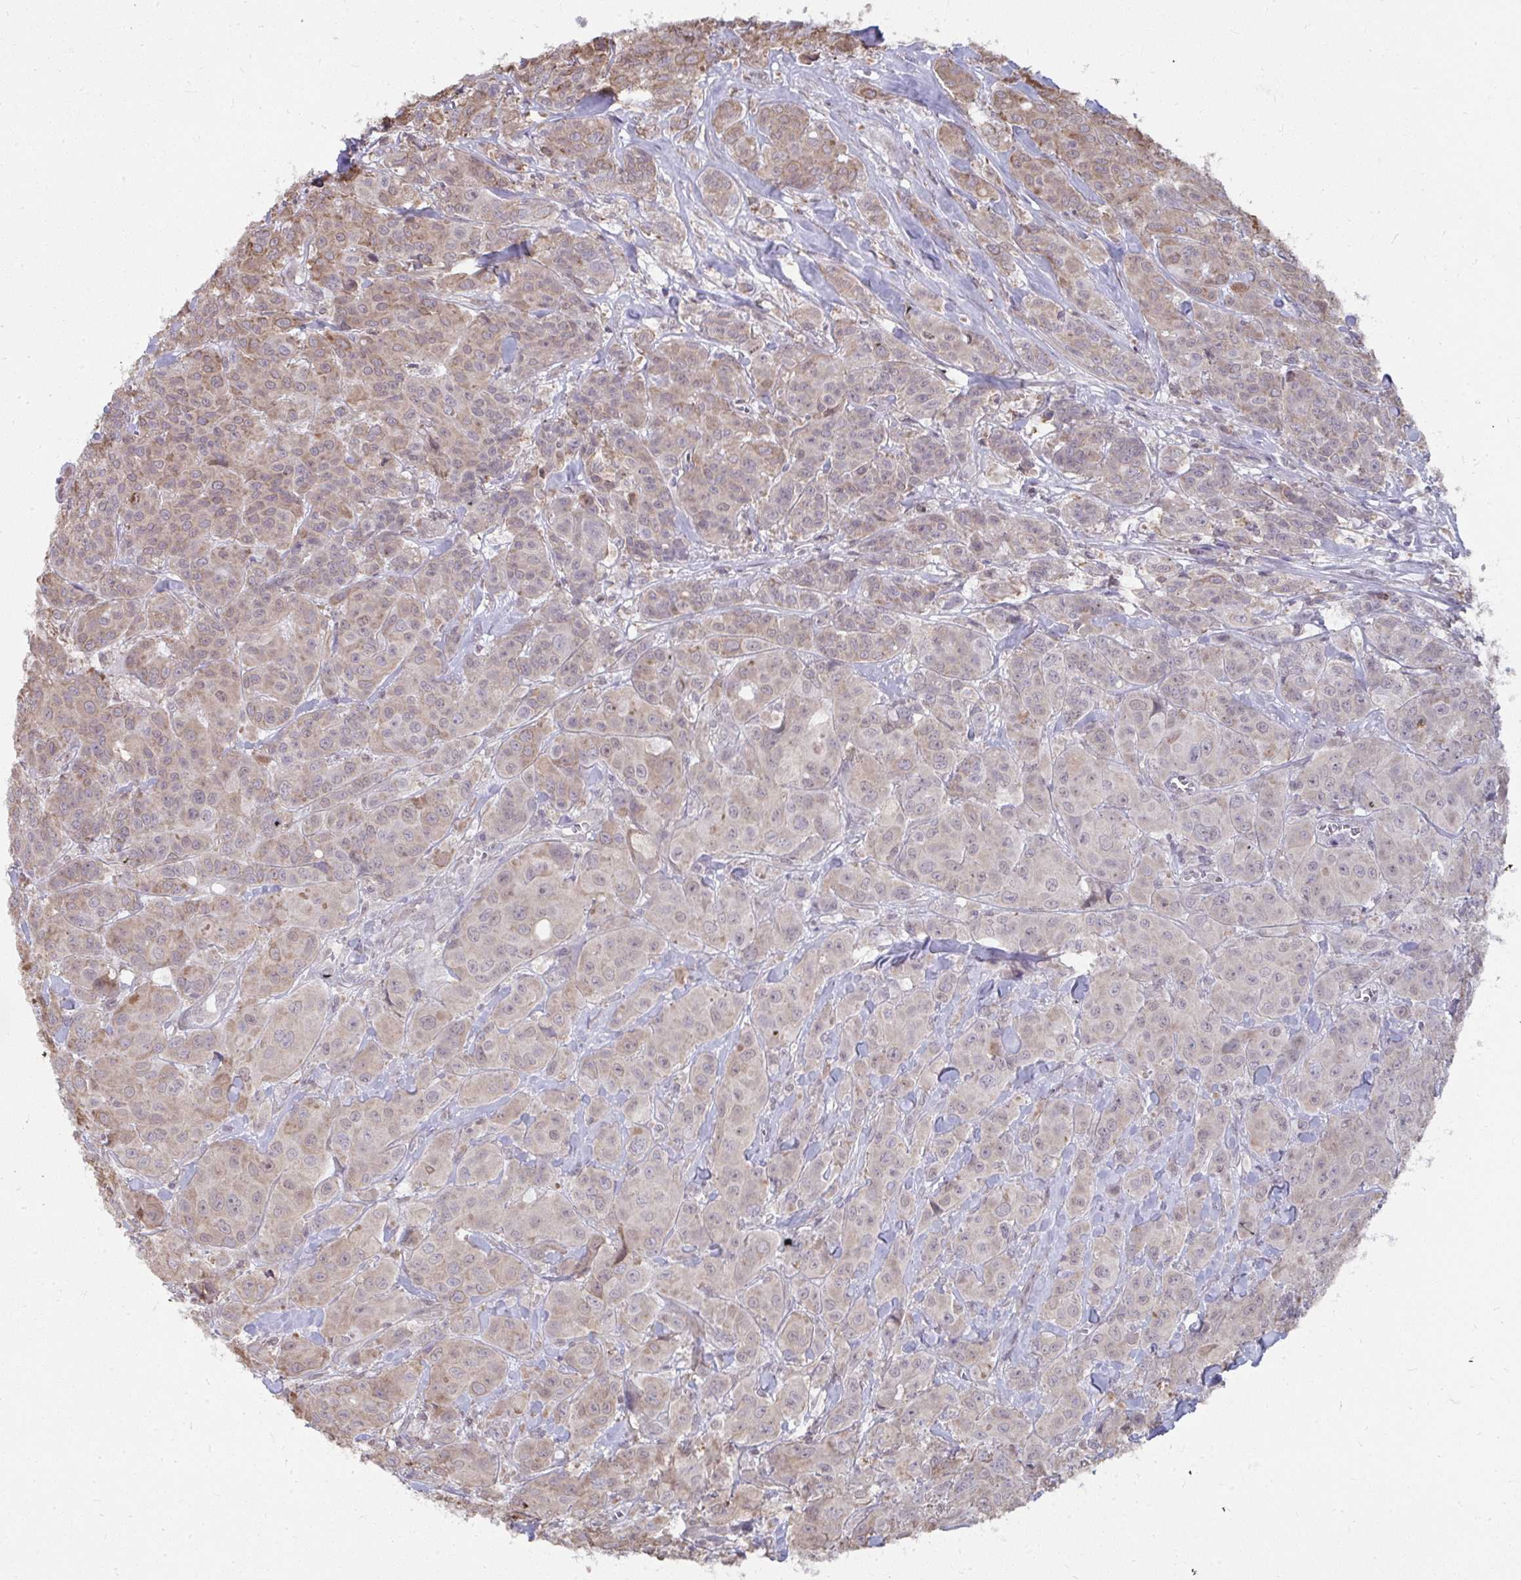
{"staining": {"intensity": "weak", "quantity": ">75%", "location": "cytoplasmic/membranous"}, "tissue": "breast cancer", "cell_type": "Tumor cells", "image_type": "cancer", "snomed": [{"axis": "morphology", "description": "Normal tissue, NOS"}, {"axis": "morphology", "description": "Duct carcinoma"}, {"axis": "topography", "description": "Breast"}], "caption": "Breast intraductal carcinoma stained with a protein marker displays weak staining in tumor cells.", "gene": "NMNAT1", "patient": {"sex": "female", "age": 43}}